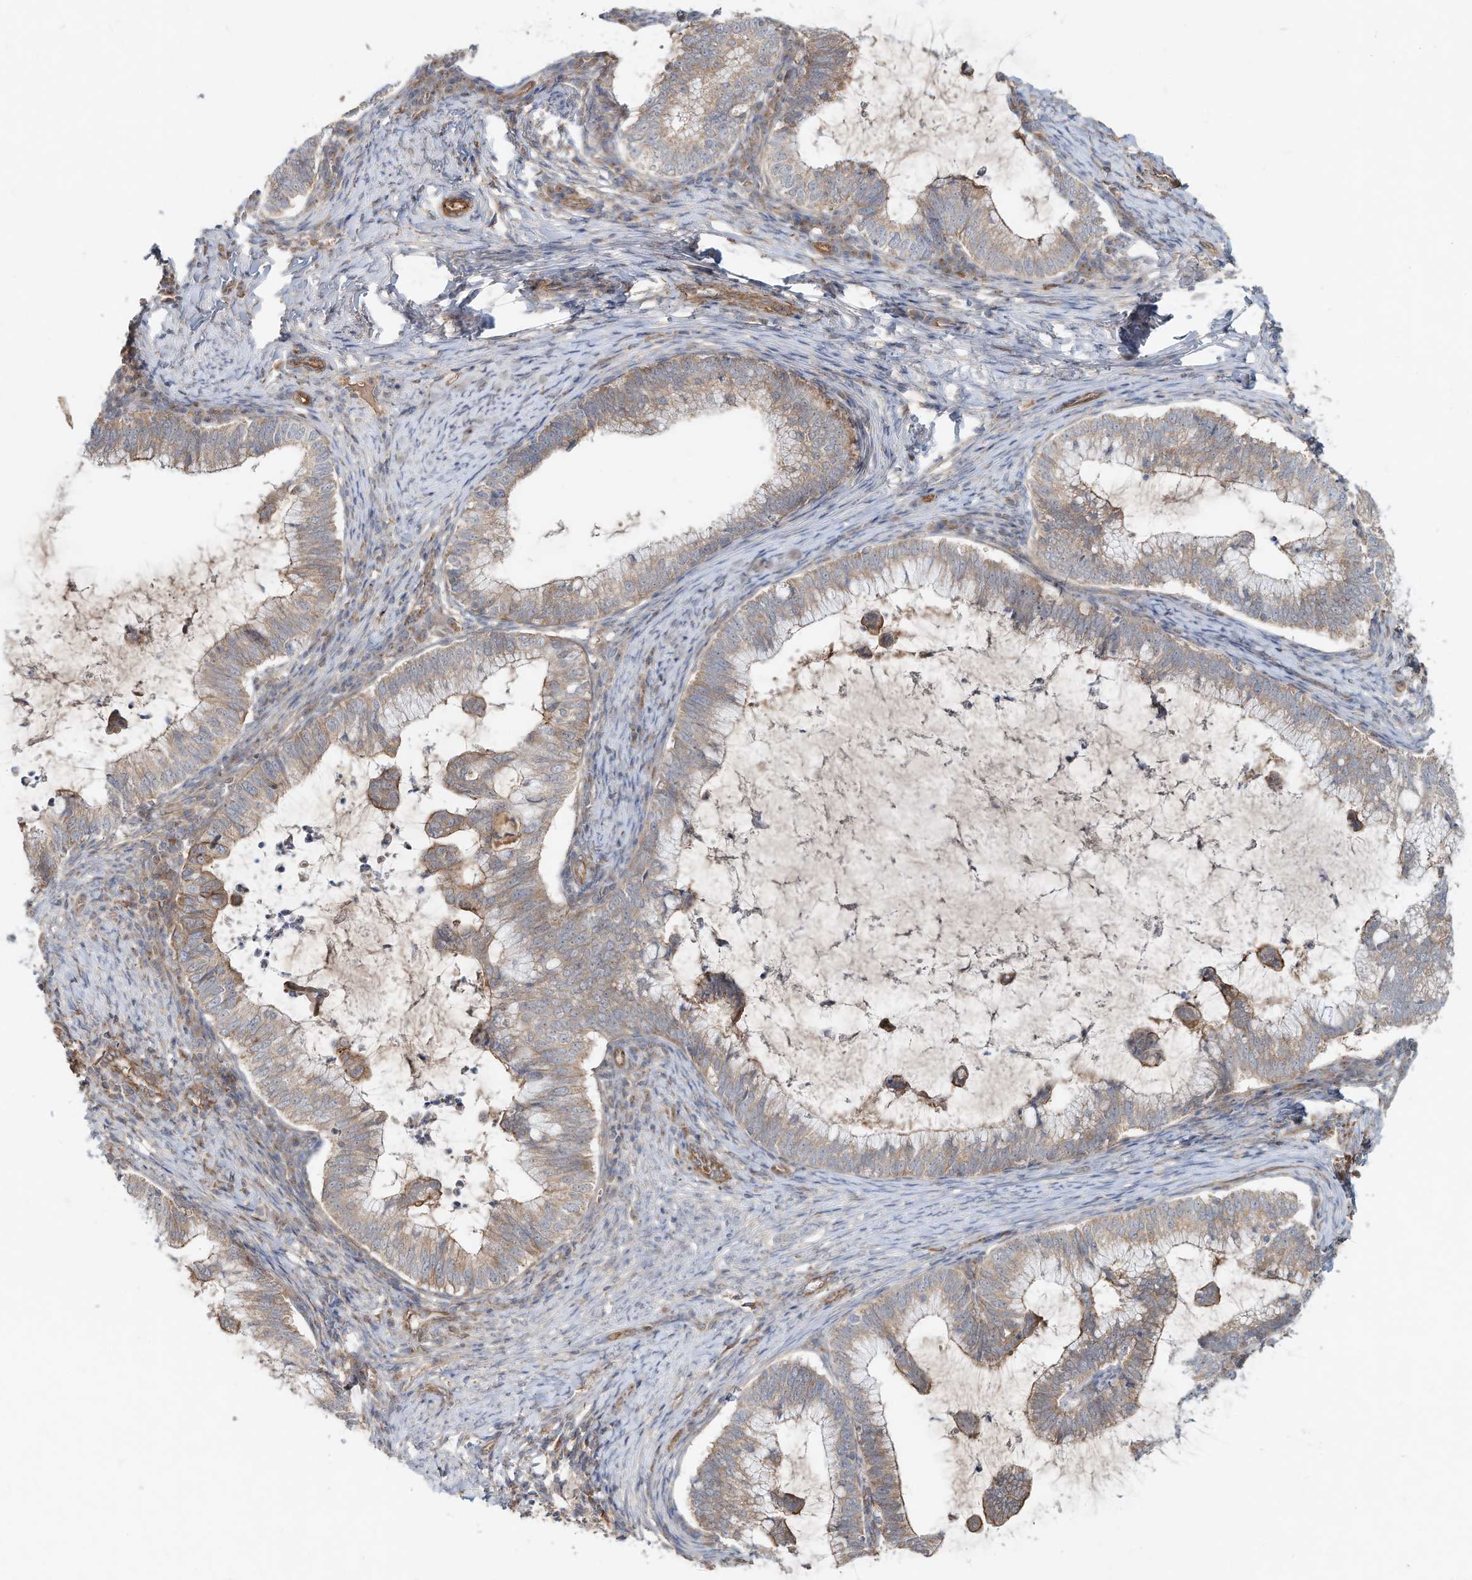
{"staining": {"intensity": "moderate", "quantity": "25%-75%", "location": "cytoplasmic/membranous"}, "tissue": "cervical cancer", "cell_type": "Tumor cells", "image_type": "cancer", "snomed": [{"axis": "morphology", "description": "Adenocarcinoma, NOS"}, {"axis": "topography", "description": "Cervix"}], "caption": "This is an image of immunohistochemistry (IHC) staining of adenocarcinoma (cervical), which shows moderate positivity in the cytoplasmic/membranous of tumor cells.", "gene": "HTR5A", "patient": {"sex": "female", "age": 36}}